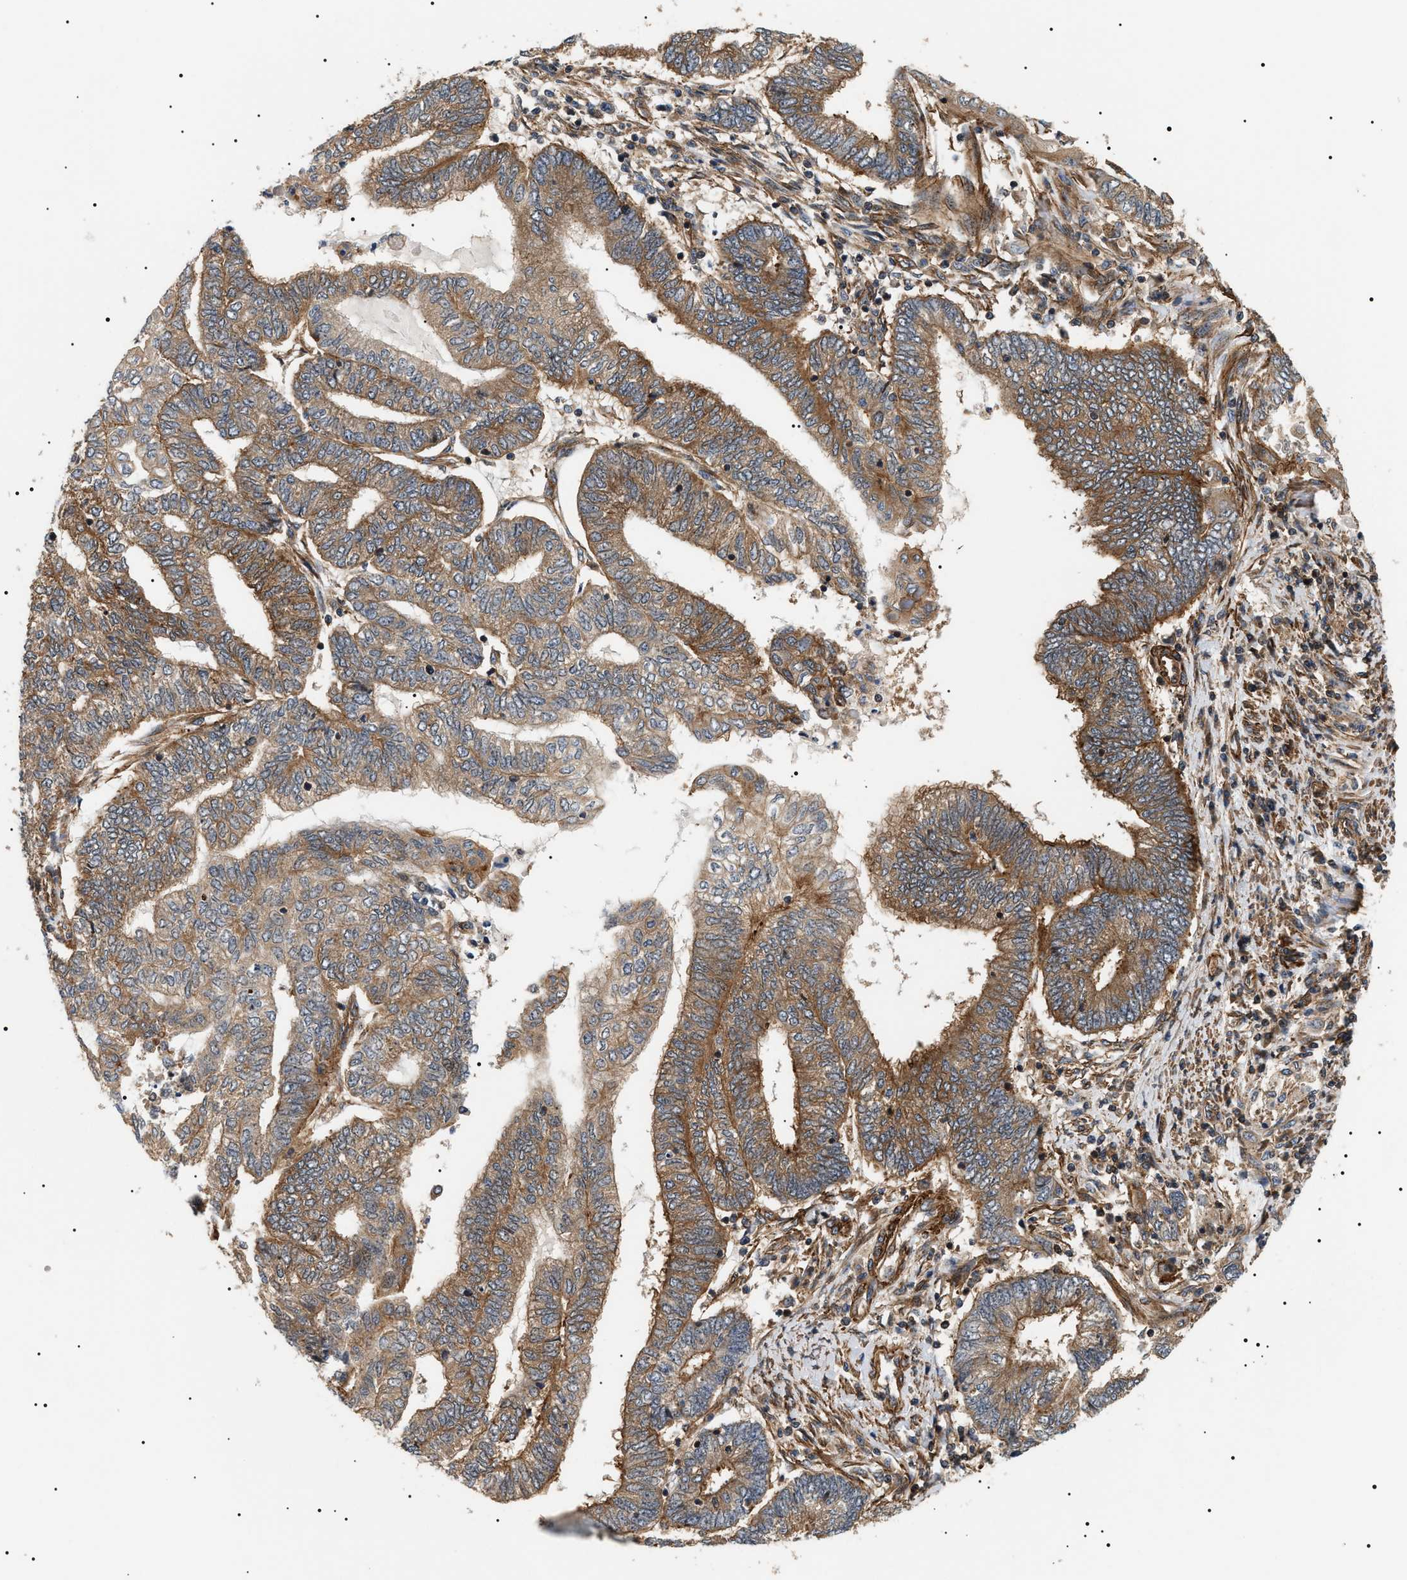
{"staining": {"intensity": "moderate", "quantity": ">75%", "location": "cytoplasmic/membranous"}, "tissue": "endometrial cancer", "cell_type": "Tumor cells", "image_type": "cancer", "snomed": [{"axis": "morphology", "description": "Adenocarcinoma, NOS"}, {"axis": "topography", "description": "Uterus"}, {"axis": "topography", "description": "Endometrium"}], "caption": "IHC of adenocarcinoma (endometrial) shows medium levels of moderate cytoplasmic/membranous staining in about >75% of tumor cells.", "gene": "SH3GLB2", "patient": {"sex": "female", "age": 70}}